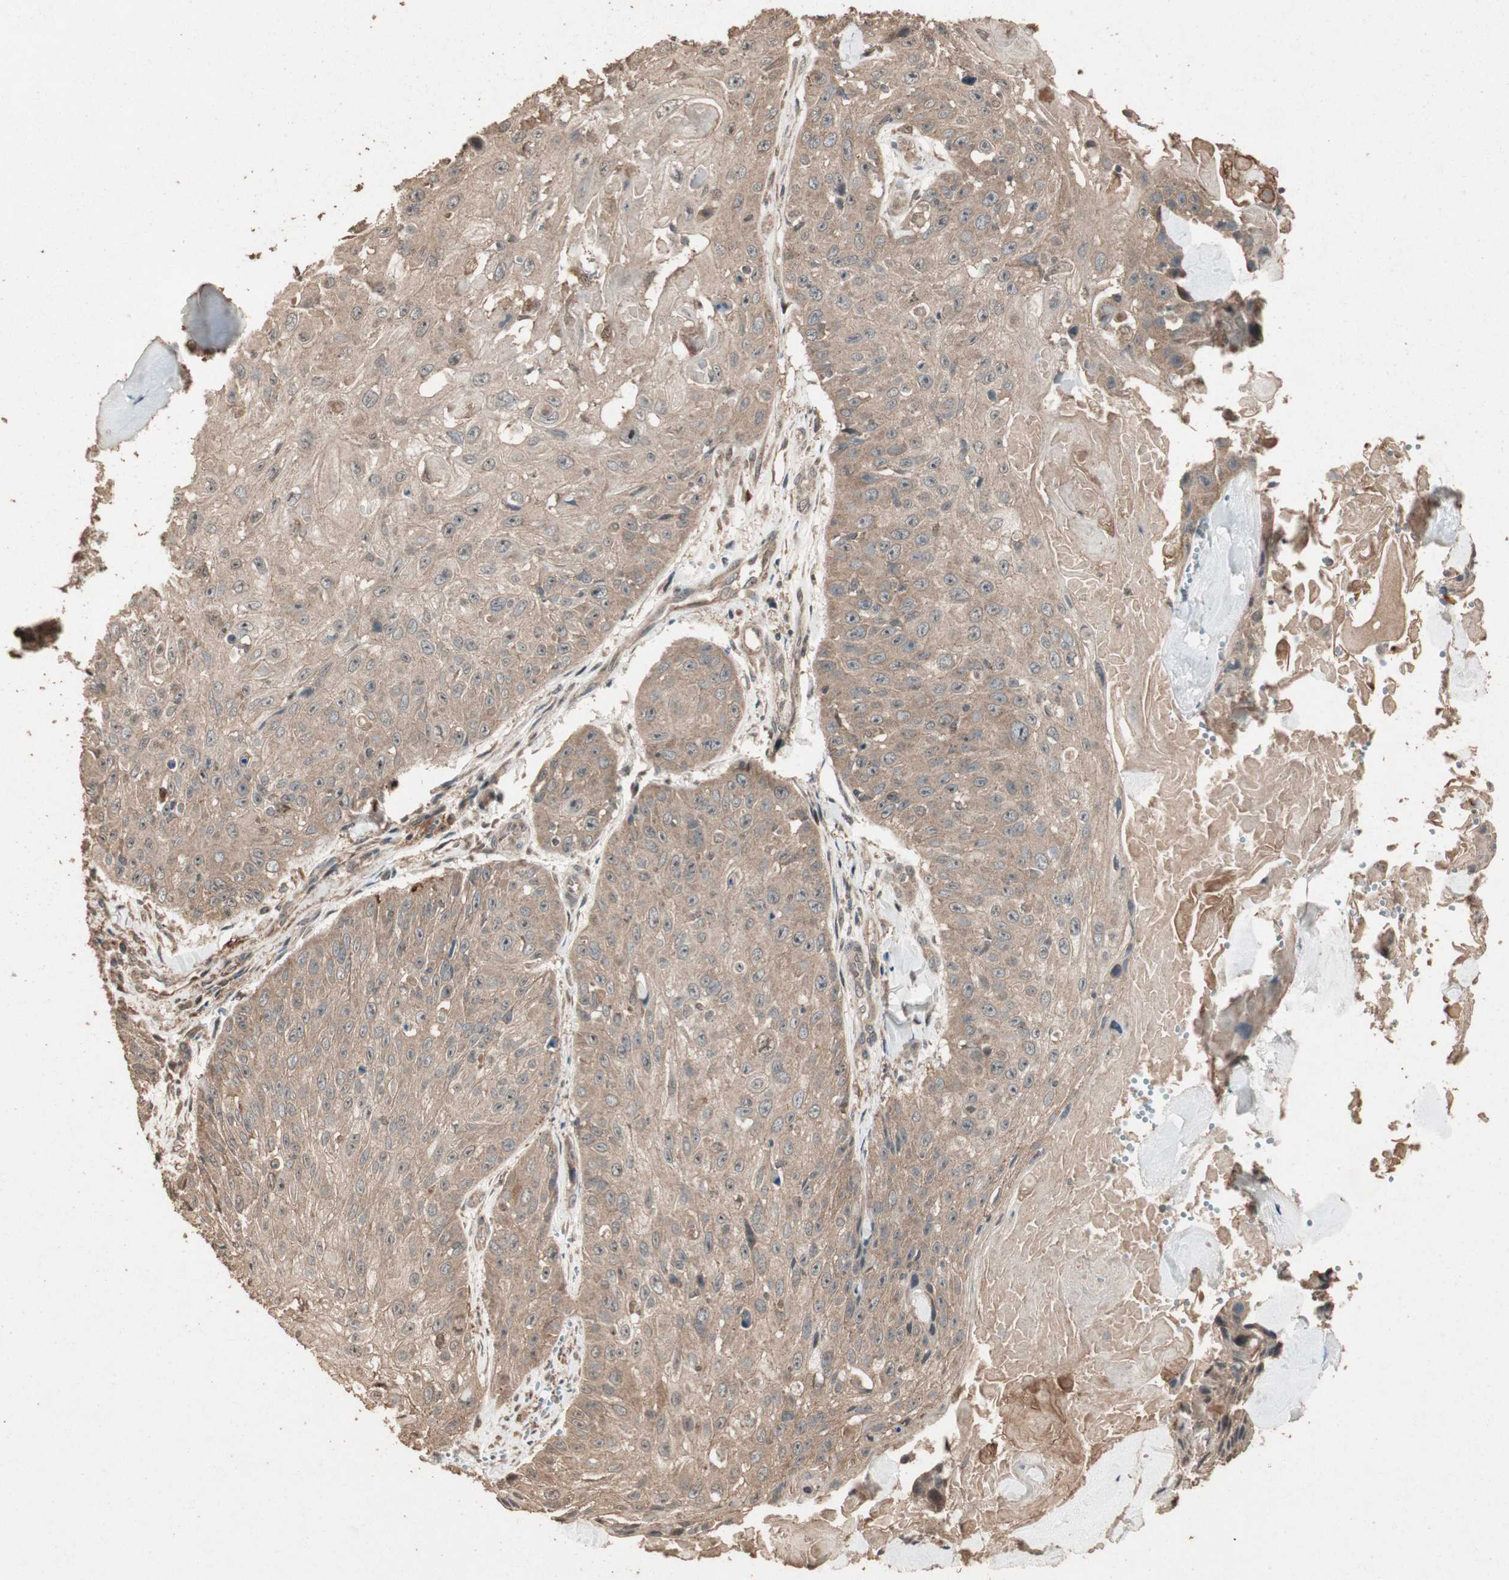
{"staining": {"intensity": "weak", "quantity": ">75%", "location": "cytoplasmic/membranous"}, "tissue": "skin cancer", "cell_type": "Tumor cells", "image_type": "cancer", "snomed": [{"axis": "morphology", "description": "Squamous cell carcinoma, NOS"}, {"axis": "topography", "description": "Skin"}], "caption": "A low amount of weak cytoplasmic/membranous staining is seen in approximately >75% of tumor cells in squamous cell carcinoma (skin) tissue.", "gene": "USP20", "patient": {"sex": "male", "age": 86}}